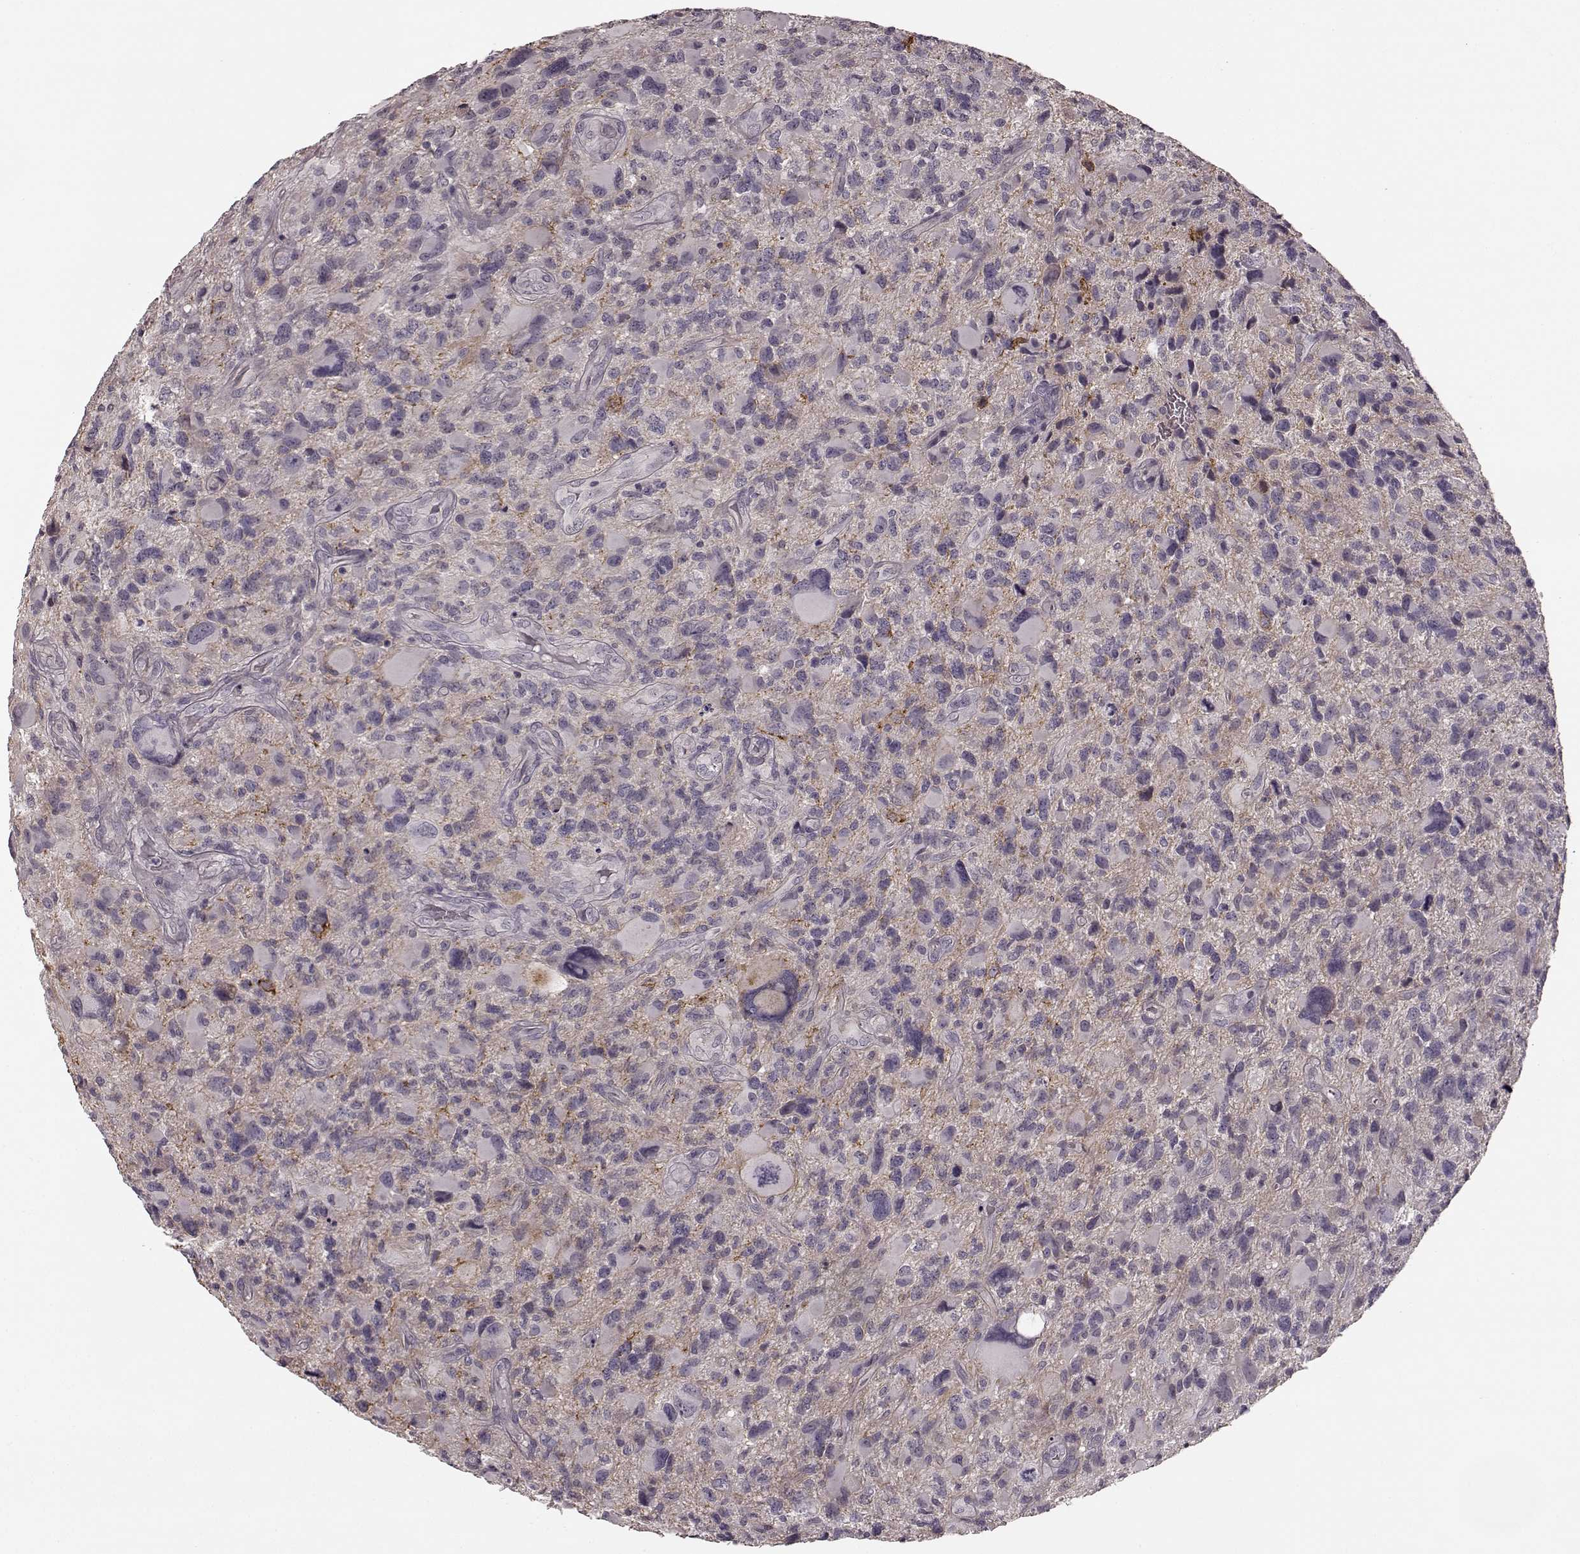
{"staining": {"intensity": "negative", "quantity": "none", "location": "none"}, "tissue": "glioma", "cell_type": "Tumor cells", "image_type": "cancer", "snomed": [{"axis": "morphology", "description": "Glioma, malignant, NOS"}, {"axis": "morphology", "description": "Glioma, malignant, High grade"}, {"axis": "topography", "description": "Brain"}], "caption": "An image of high-grade glioma (malignant) stained for a protein reveals no brown staining in tumor cells.", "gene": "PRKCE", "patient": {"sex": "female", "age": 71}}